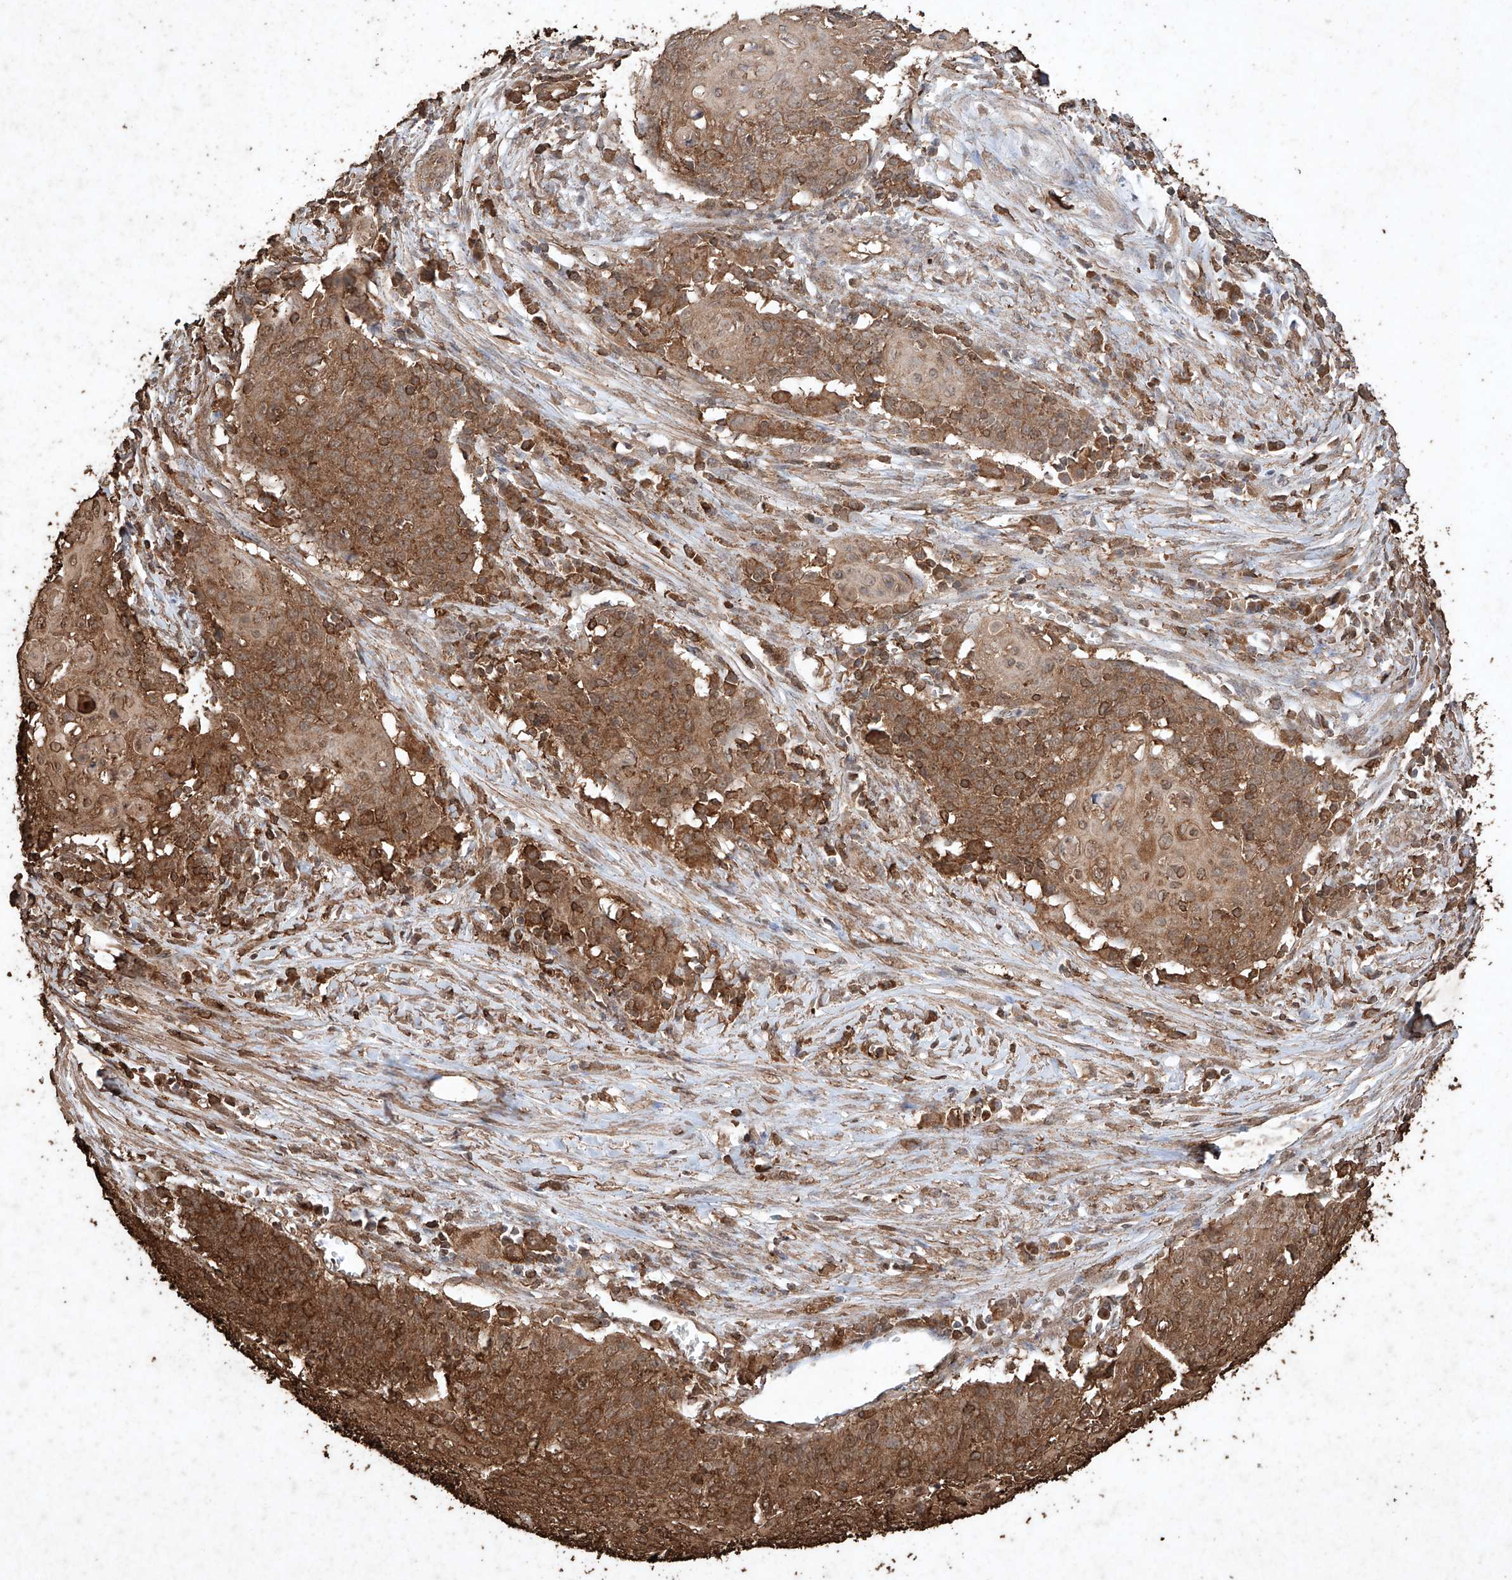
{"staining": {"intensity": "moderate", "quantity": ">75%", "location": "cytoplasmic/membranous"}, "tissue": "cervical cancer", "cell_type": "Tumor cells", "image_type": "cancer", "snomed": [{"axis": "morphology", "description": "Squamous cell carcinoma, NOS"}, {"axis": "topography", "description": "Cervix"}], "caption": "Immunohistochemical staining of cervical squamous cell carcinoma shows medium levels of moderate cytoplasmic/membranous protein staining in about >75% of tumor cells.", "gene": "M6PR", "patient": {"sex": "female", "age": 39}}